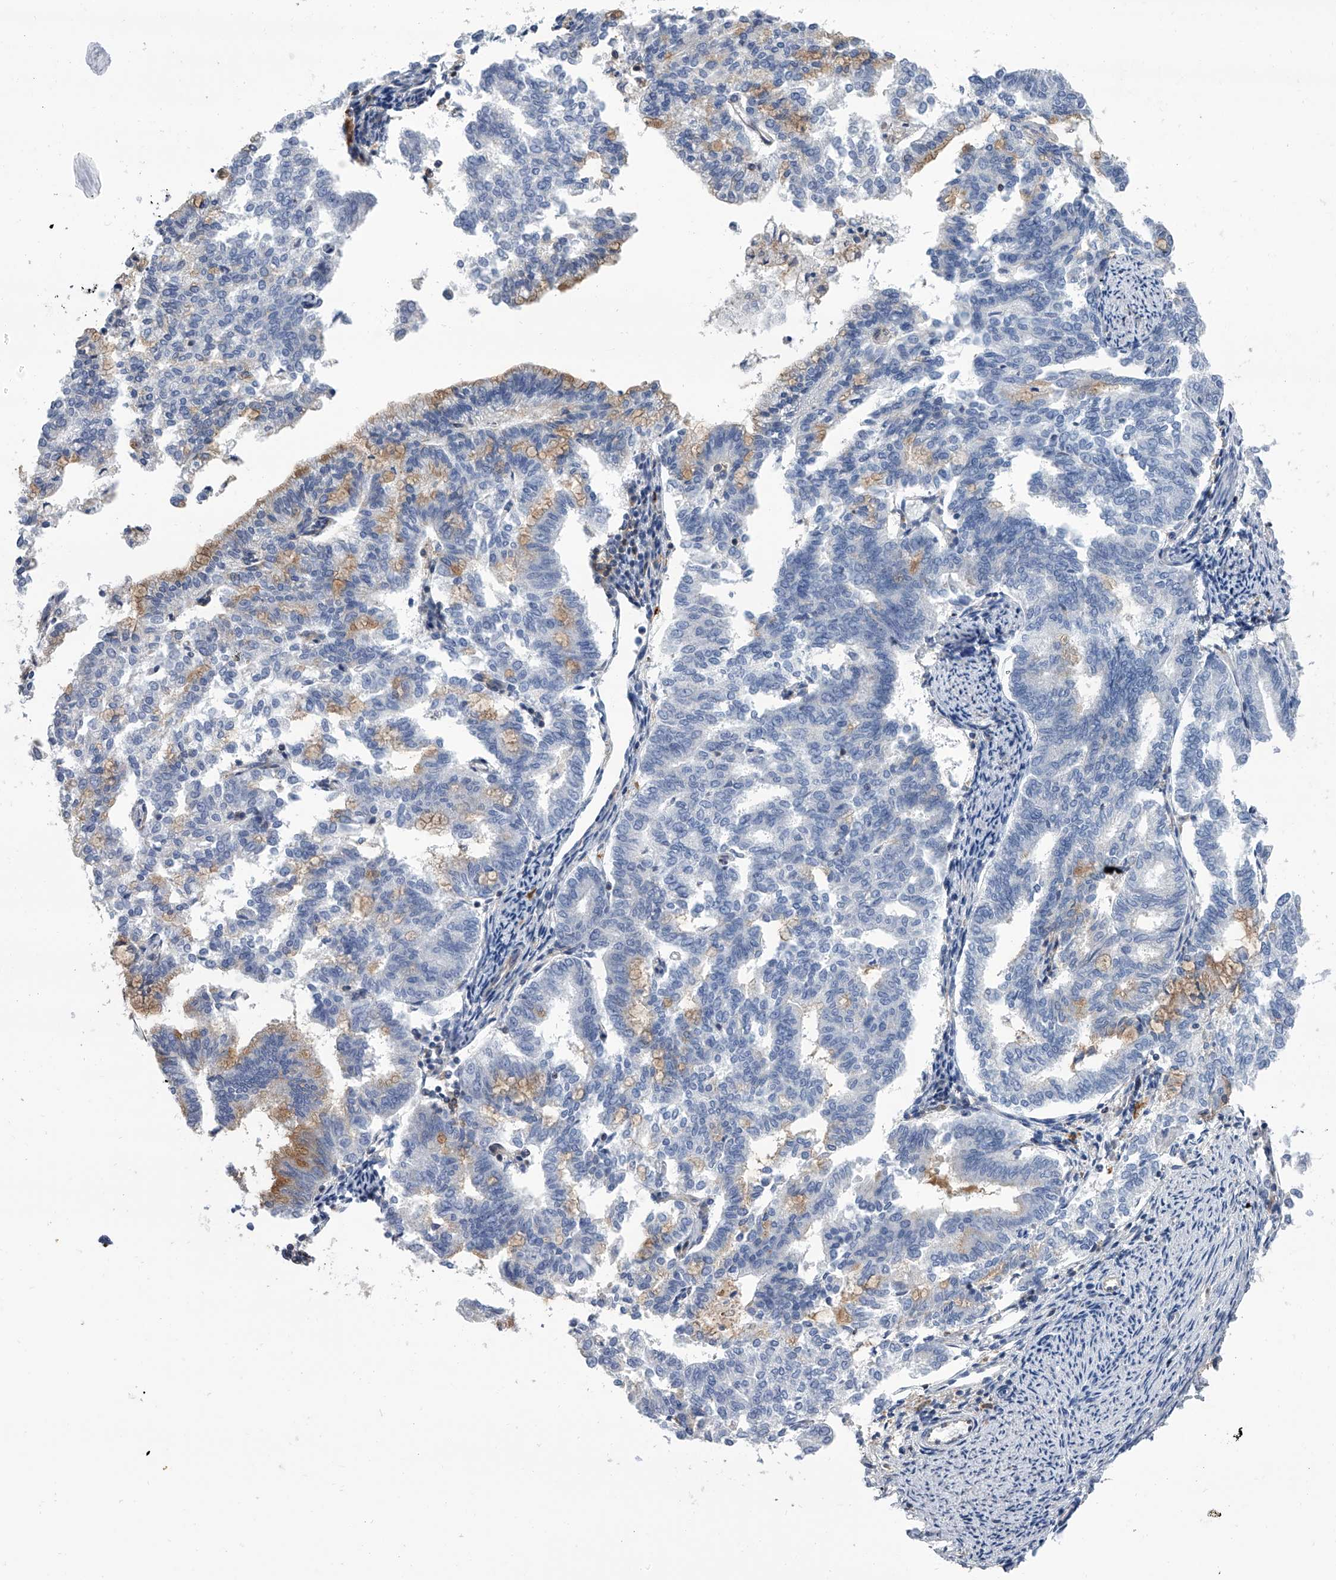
{"staining": {"intensity": "moderate", "quantity": "<25%", "location": "cytoplasmic/membranous"}, "tissue": "endometrial cancer", "cell_type": "Tumor cells", "image_type": "cancer", "snomed": [{"axis": "morphology", "description": "Adenocarcinoma, NOS"}, {"axis": "topography", "description": "Endometrium"}], "caption": "Endometrial adenocarcinoma stained with immunohistochemistry (IHC) reveals moderate cytoplasmic/membranous positivity in about <25% of tumor cells.", "gene": "SERPINB9", "patient": {"sex": "female", "age": 79}}